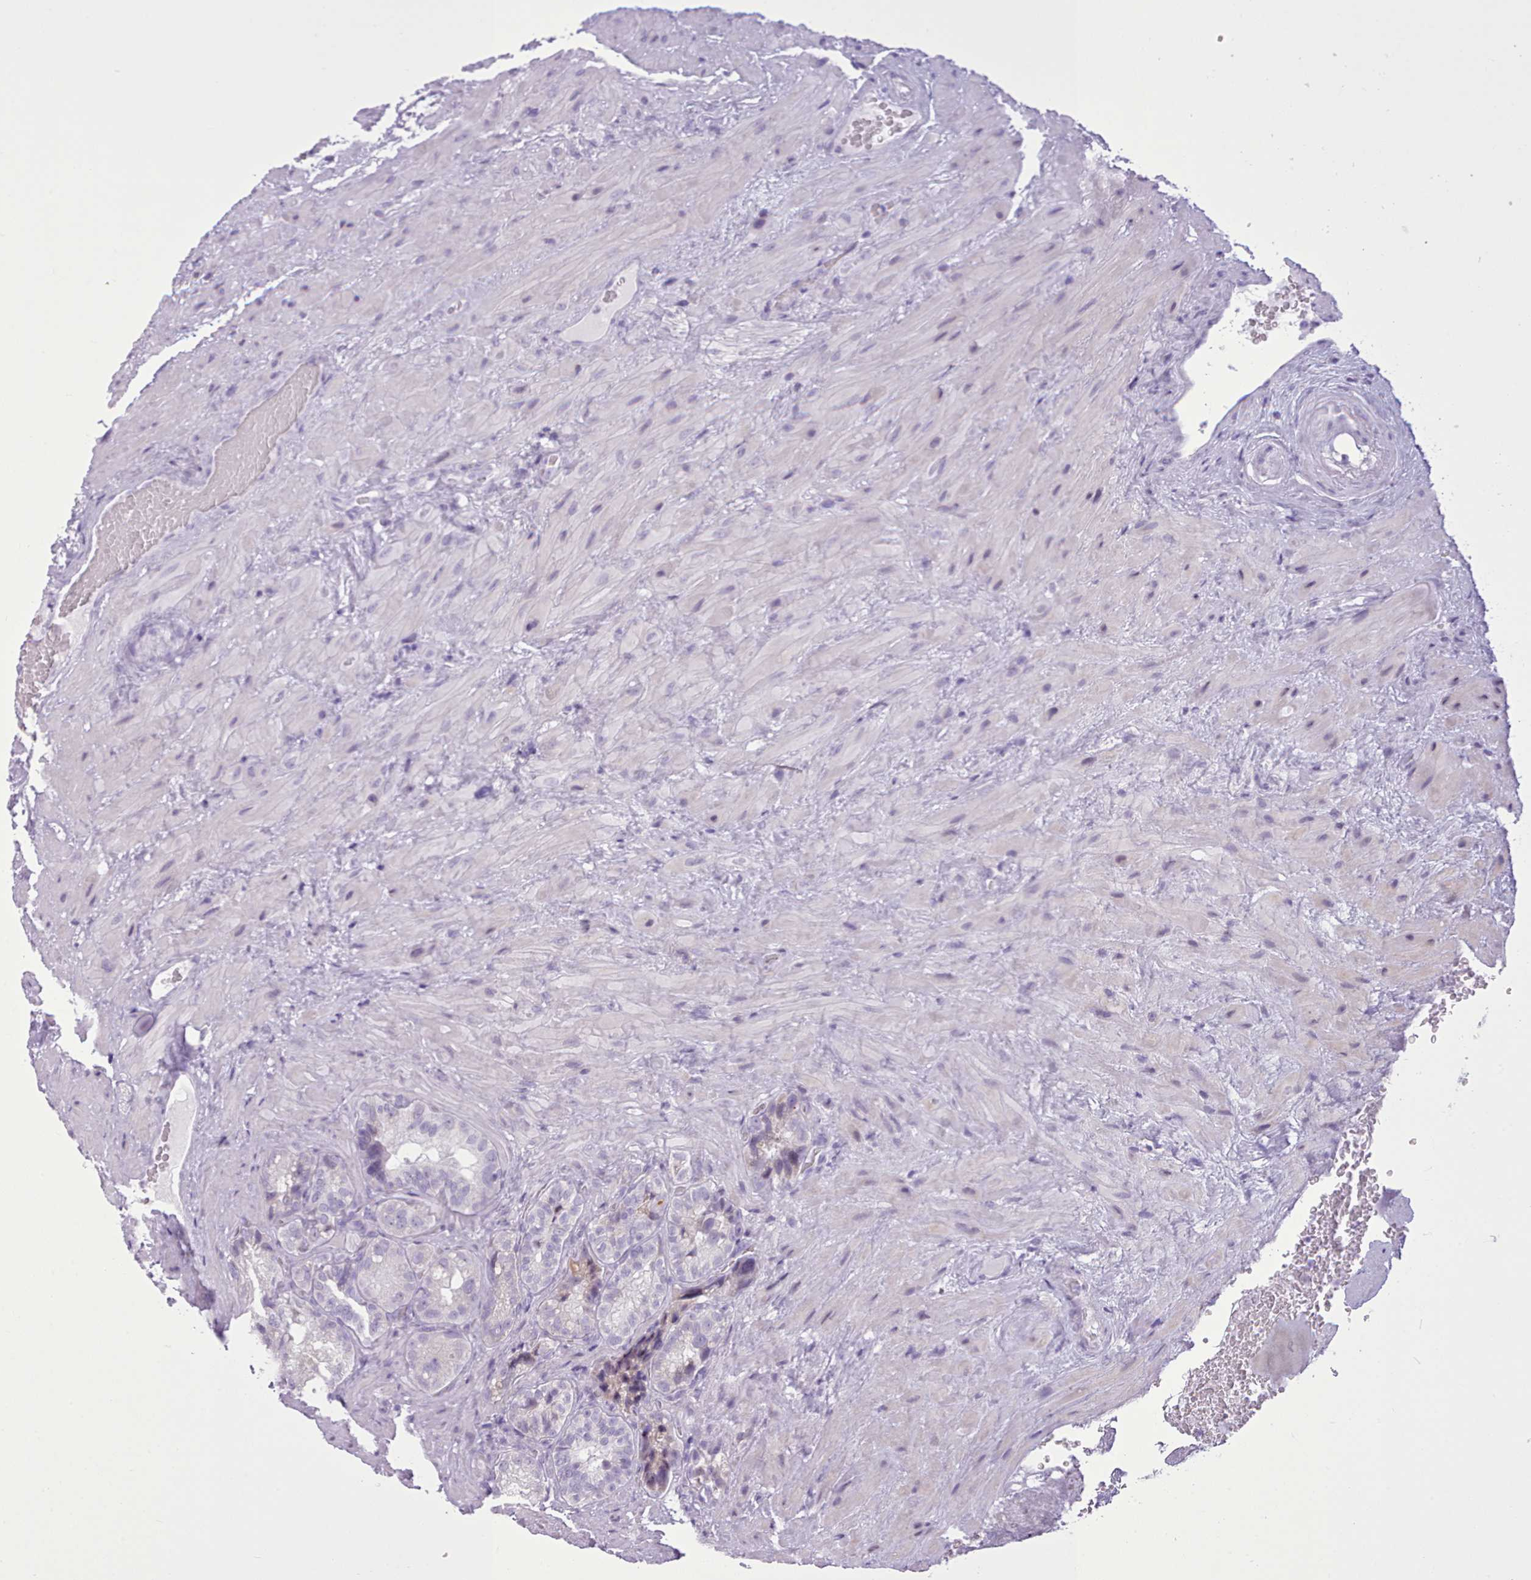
{"staining": {"intensity": "negative", "quantity": "none", "location": "none"}, "tissue": "seminal vesicle", "cell_type": "Glandular cells", "image_type": "normal", "snomed": [{"axis": "morphology", "description": "Normal tissue, NOS"}, {"axis": "topography", "description": "Seminal veicle"}, {"axis": "topography", "description": "Peripheral nerve tissue"}], "caption": "Immunohistochemistry photomicrograph of normal human seminal vesicle stained for a protein (brown), which shows no positivity in glandular cells. (Stains: DAB (3,3'-diaminobenzidine) immunohistochemistry with hematoxylin counter stain, Microscopy: brightfield microscopy at high magnification).", "gene": "FBXO48", "patient": {"sex": "male", "age": 67}}